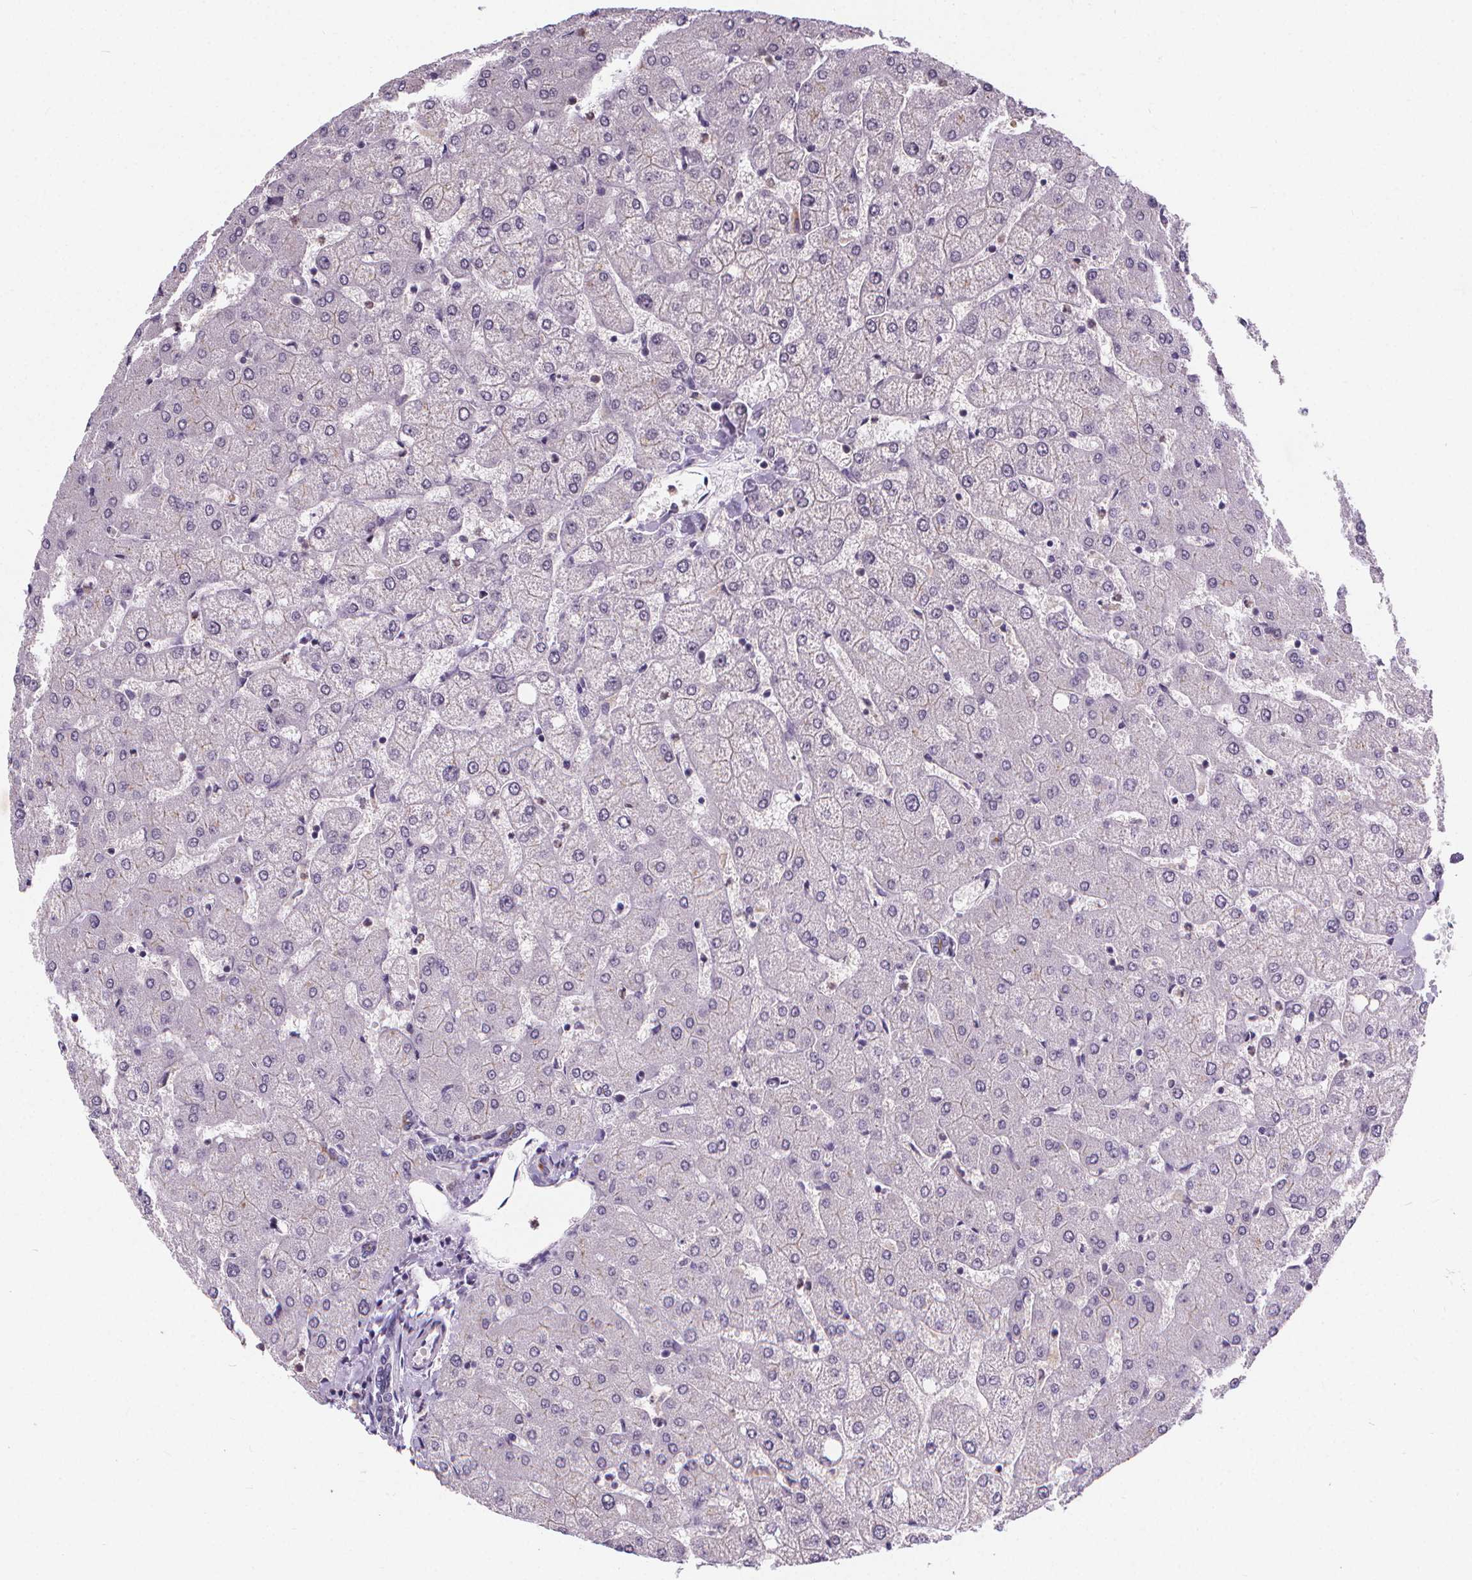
{"staining": {"intensity": "negative", "quantity": "none", "location": "none"}, "tissue": "liver", "cell_type": "Cholangiocytes", "image_type": "normal", "snomed": [{"axis": "morphology", "description": "Normal tissue, NOS"}, {"axis": "topography", "description": "Liver"}], "caption": "The IHC photomicrograph has no significant staining in cholangiocytes of liver. The staining was performed using DAB to visualize the protein expression in brown, while the nuclei were stained in blue with hematoxylin (Magnification: 20x).", "gene": "ATP6V1D", "patient": {"sex": "female", "age": 54}}